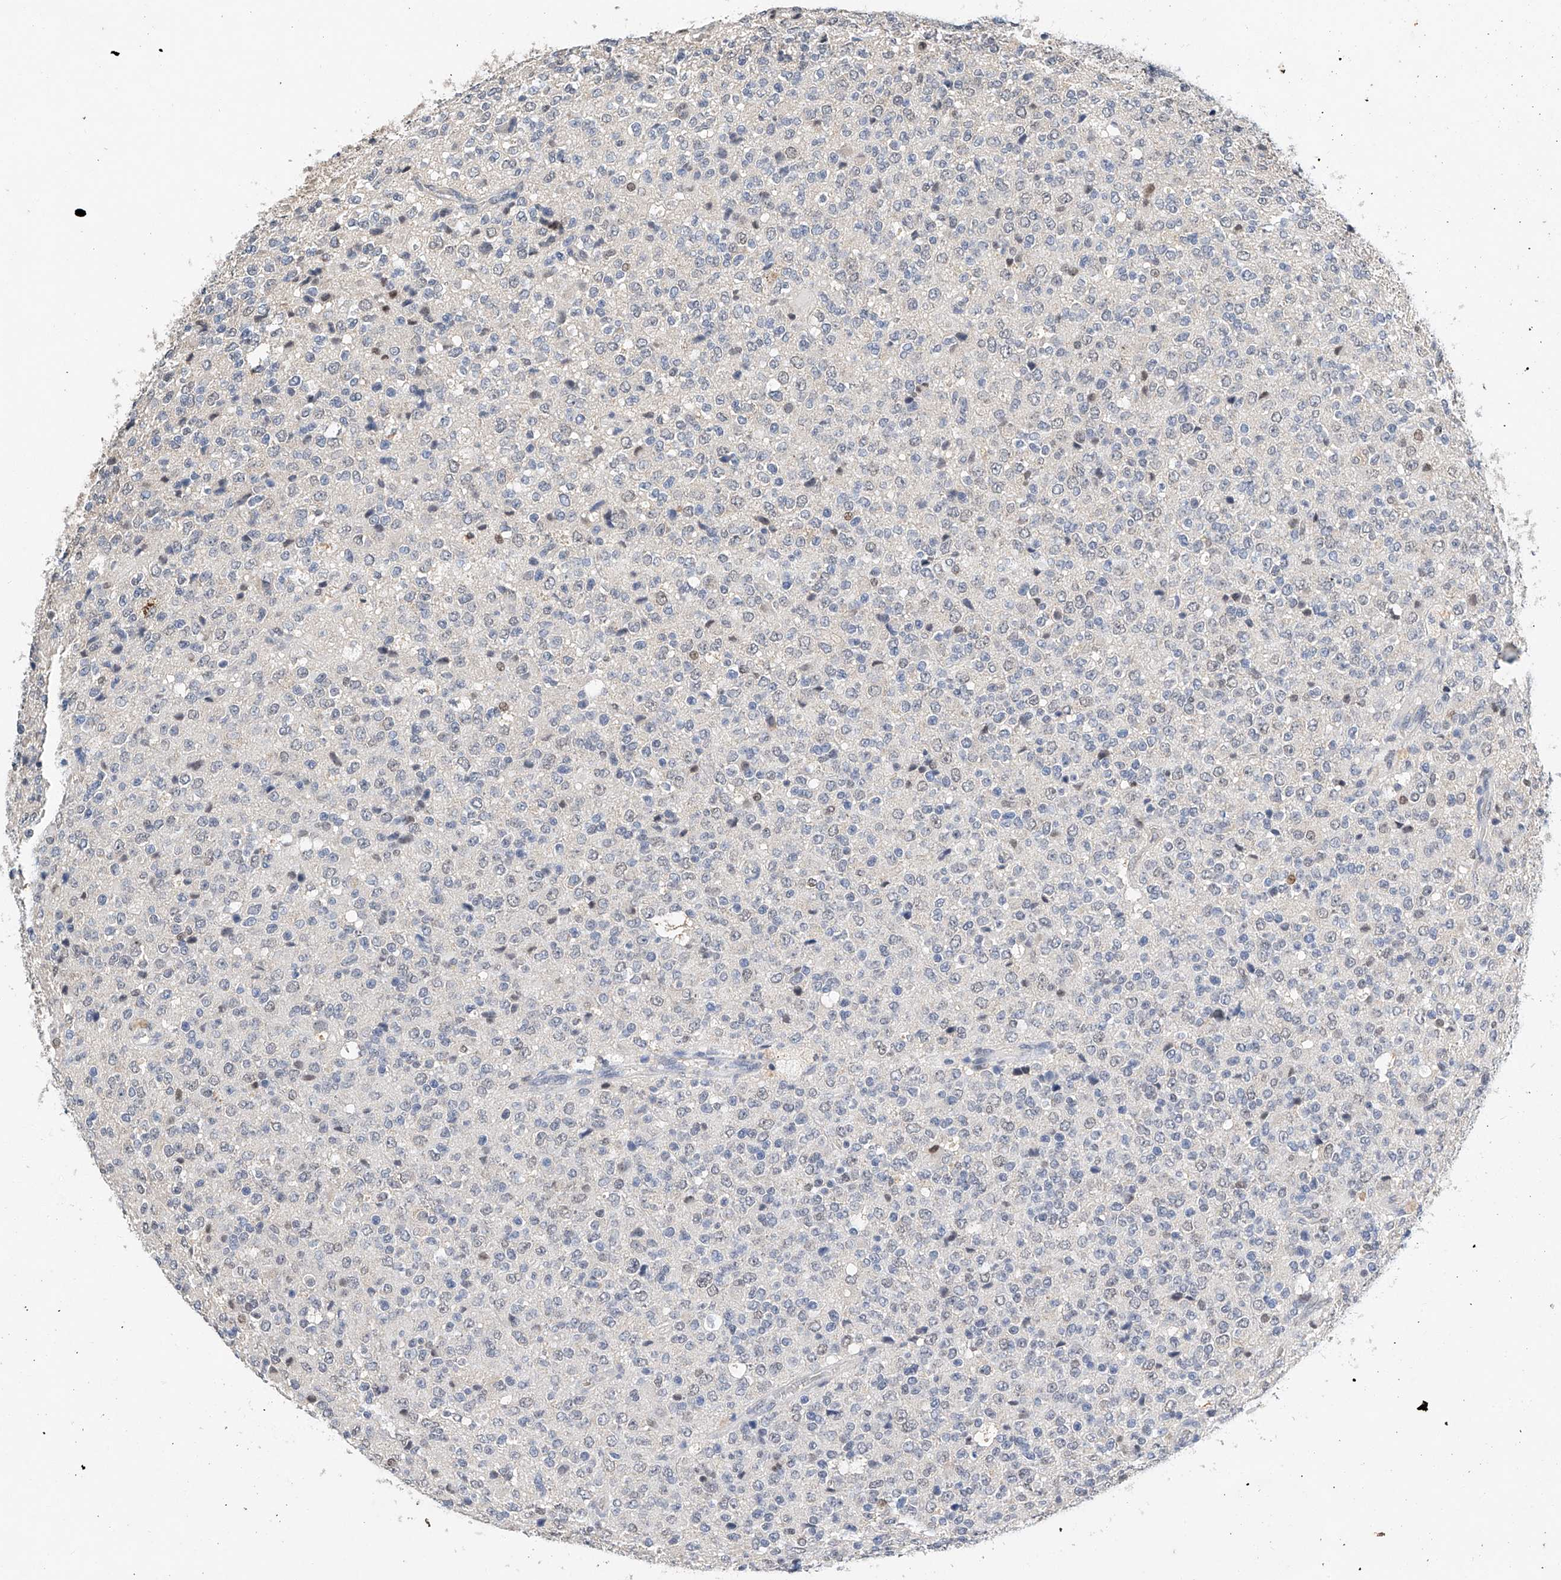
{"staining": {"intensity": "negative", "quantity": "none", "location": "none"}, "tissue": "glioma", "cell_type": "Tumor cells", "image_type": "cancer", "snomed": [{"axis": "morphology", "description": "Glioma, malignant, High grade"}, {"axis": "topography", "description": "pancreas cauda"}], "caption": "Tumor cells show no significant staining in high-grade glioma (malignant). Brightfield microscopy of immunohistochemistry (IHC) stained with DAB (3,3'-diaminobenzidine) (brown) and hematoxylin (blue), captured at high magnification.", "gene": "CTDP1", "patient": {"sex": "male", "age": 60}}